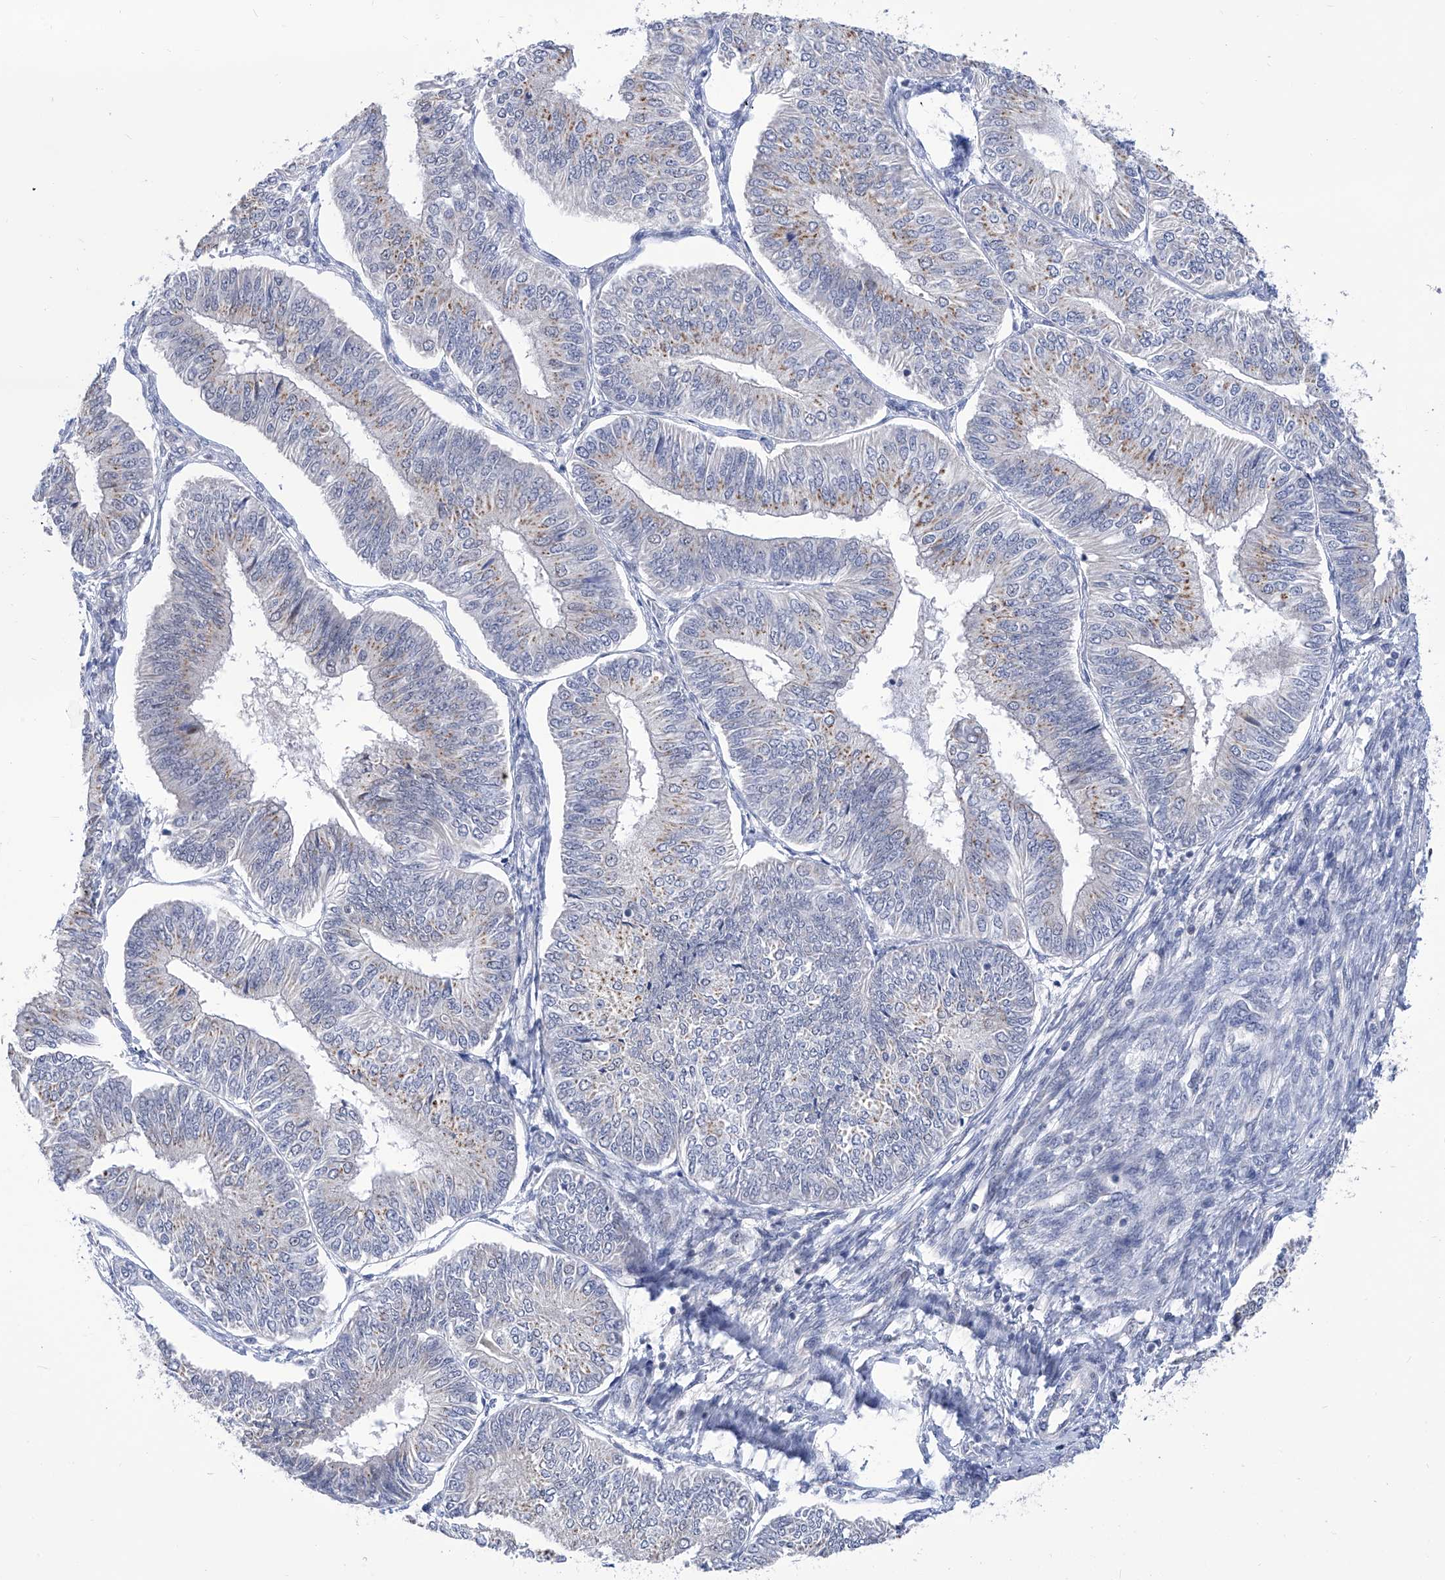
{"staining": {"intensity": "weak", "quantity": "<25%", "location": "cytoplasmic/membranous"}, "tissue": "endometrial cancer", "cell_type": "Tumor cells", "image_type": "cancer", "snomed": [{"axis": "morphology", "description": "Adenocarcinoma, NOS"}, {"axis": "topography", "description": "Endometrium"}], "caption": "High power microscopy photomicrograph of an immunohistochemistry (IHC) photomicrograph of endometrial cancer, revealing no significant staining in tumor cells.", "gene": "SART1", "patient": {"sex": "female", "age": 58}}